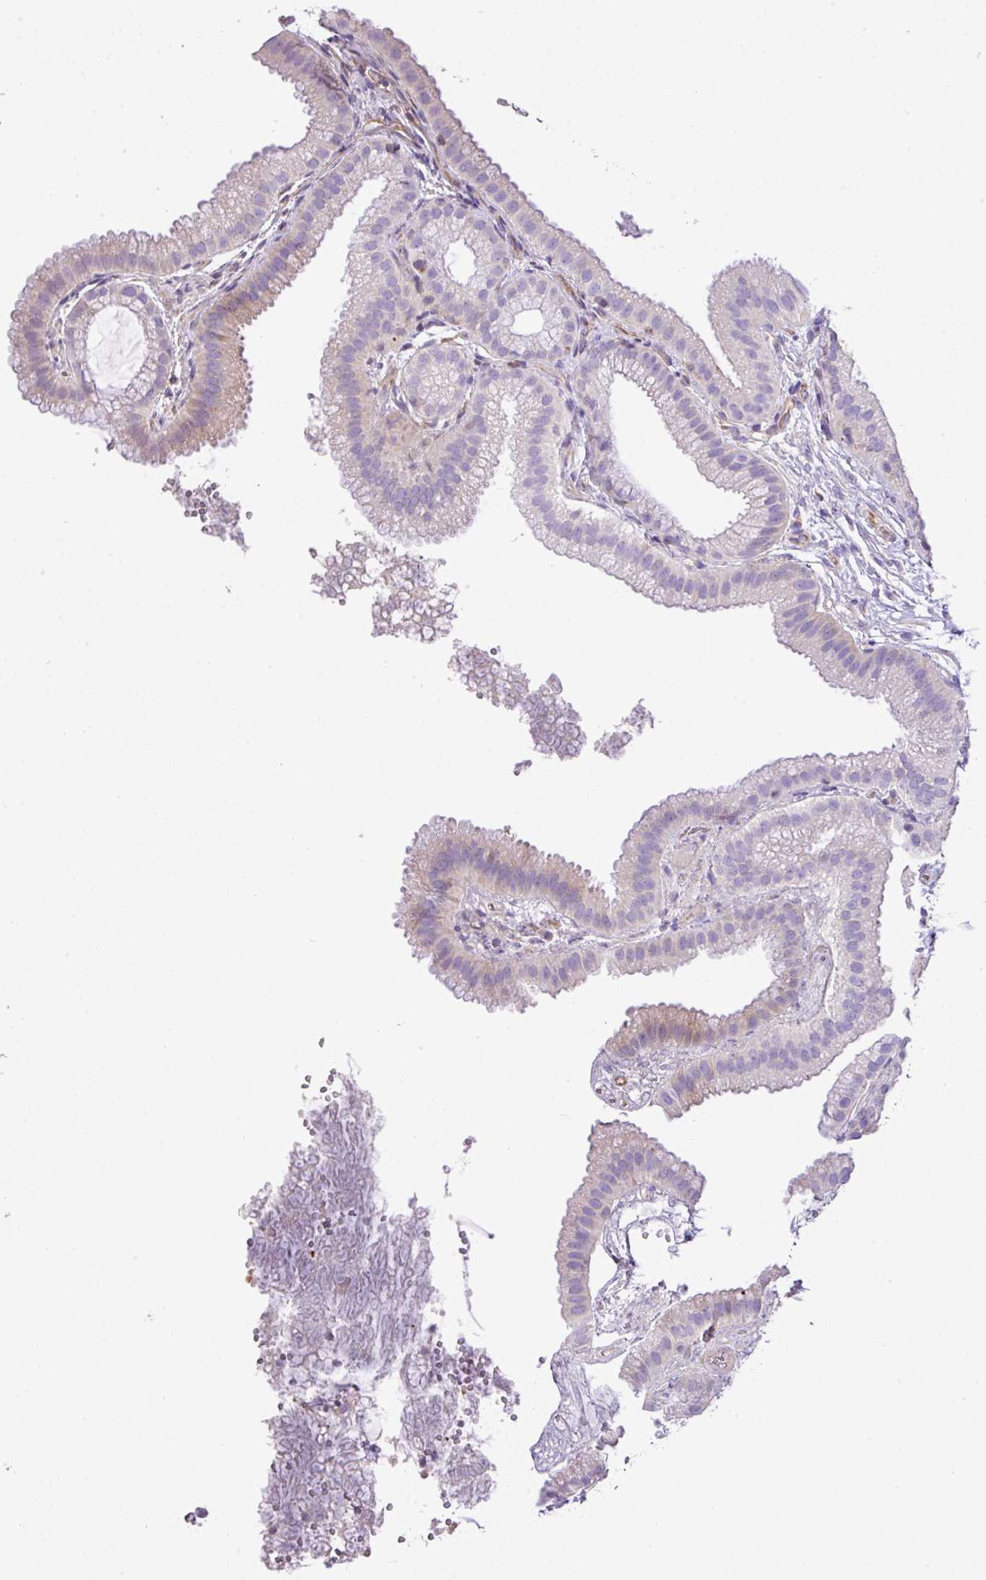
{"staining": {"intensity": "weak", "quantity": "<25%", "location": "cytoplasmic/membranous"}, "tissue": "gallbladder", "cell_type": "Glandular cells", "image_type": "normal", "snomed": [{"axis": "morphology", "description": "Normal tissue, NOS"}, {"axis": "topography", "description": "Gallbladder"}], "caption": "Glandular cells show no significant protein positivity in benign gallbladder.", "gene": "CTXN2", "patient": {"sex": "female", "age": 63}}